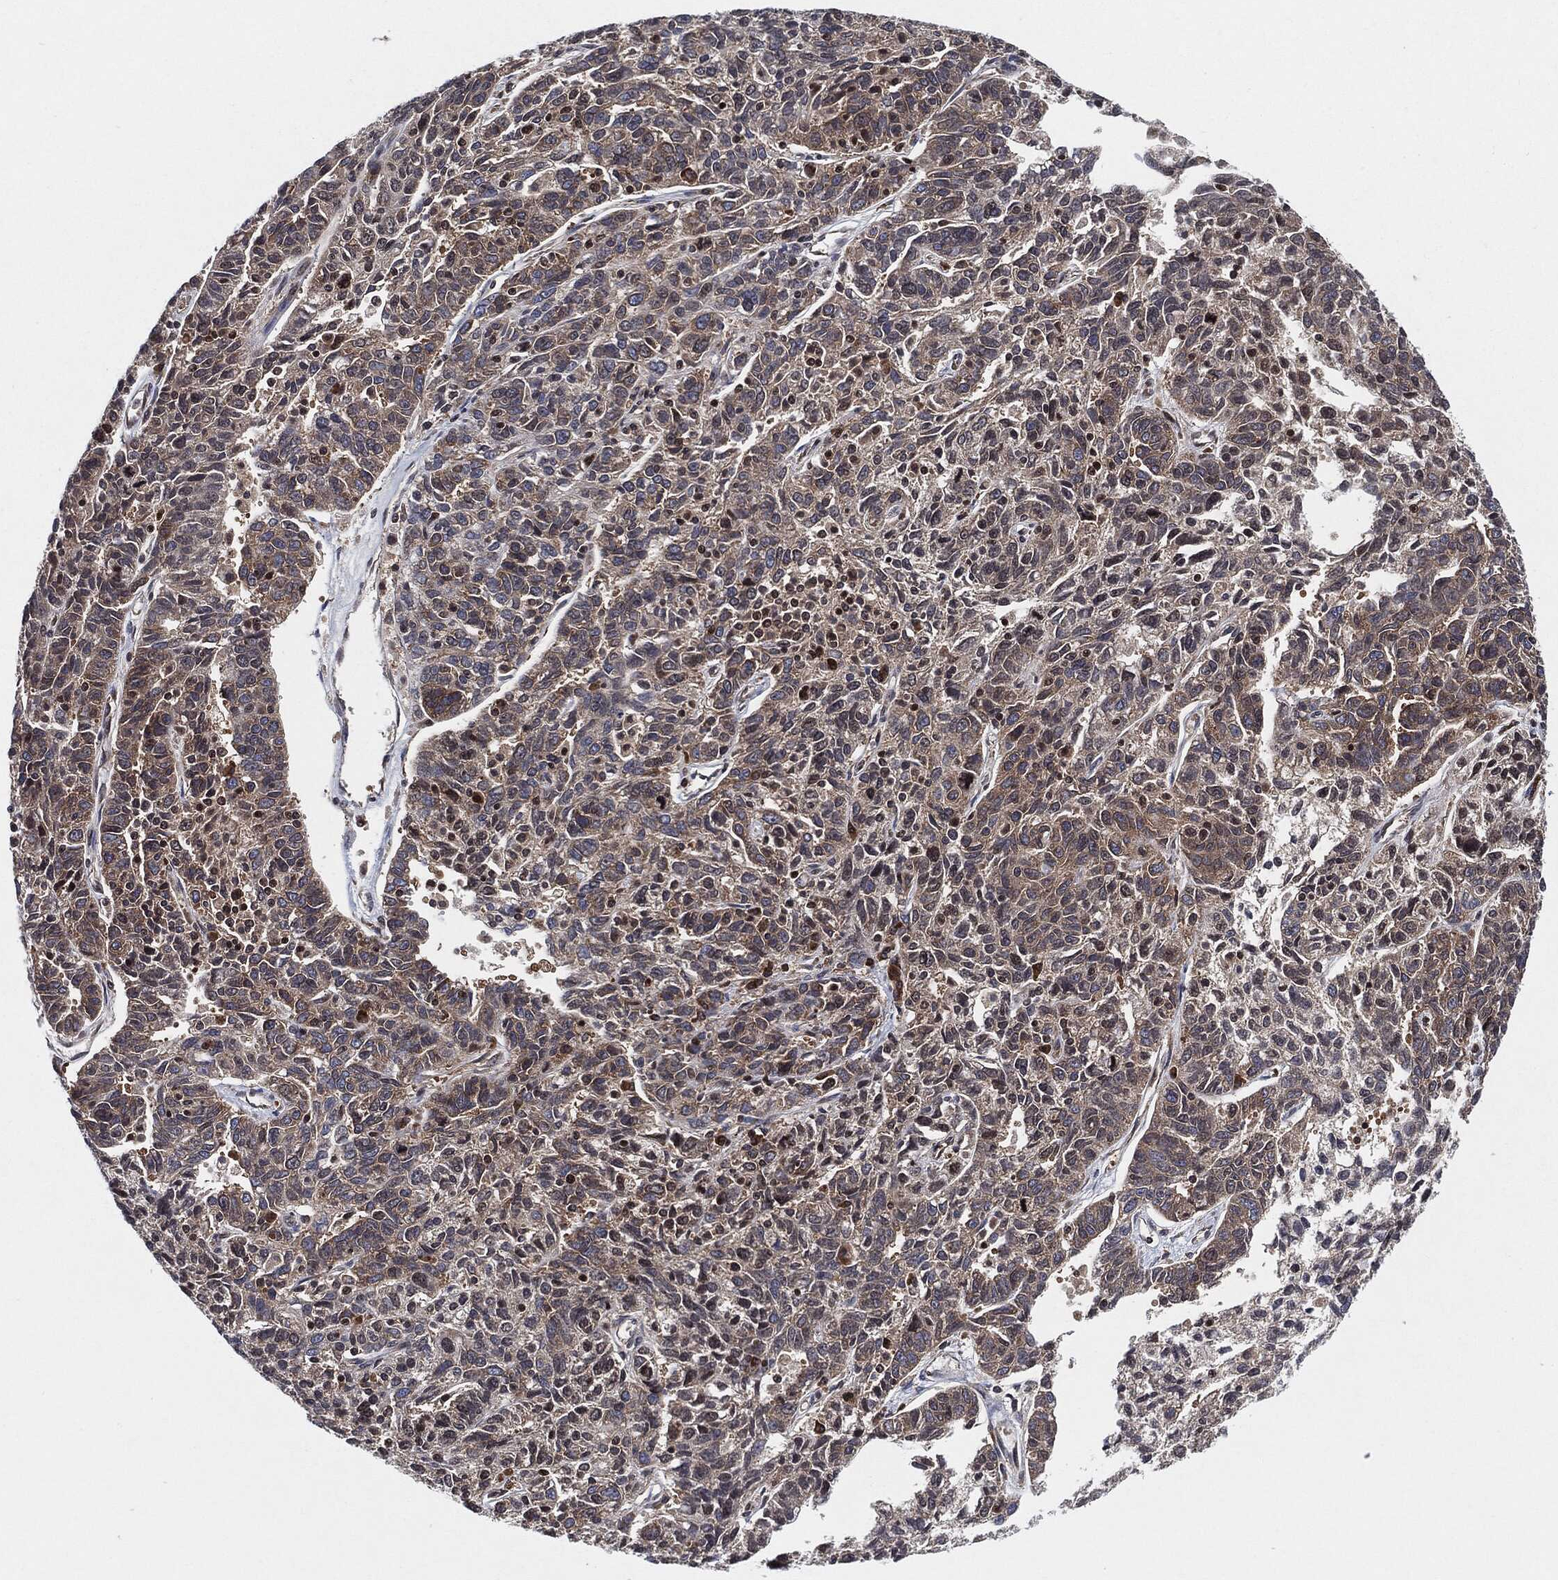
{"staining": {"intensity": "weak", "quantity": "25%-75%", "location": "cytoplasmic/membranous"}, "tissue": "ovarian cancer", "cell_type": "Tumor cells", "image_type": "cancer", "snomed": [{"axis": "morphology", "description": "Cystadenocarcinoma, serous, NOS"}, {"axis": "topography", "description": "Ovary"}], "caption": "The photomicrograph shows immunohistochemical staining of serous cystadenocarcinoma (ovarian). There is weak cytoplasmic/membranous staining is seen in about 25%-75% of tumor cells.", "gene": "EIF2S2", "patient": {"sex": "female", "age": 71}}